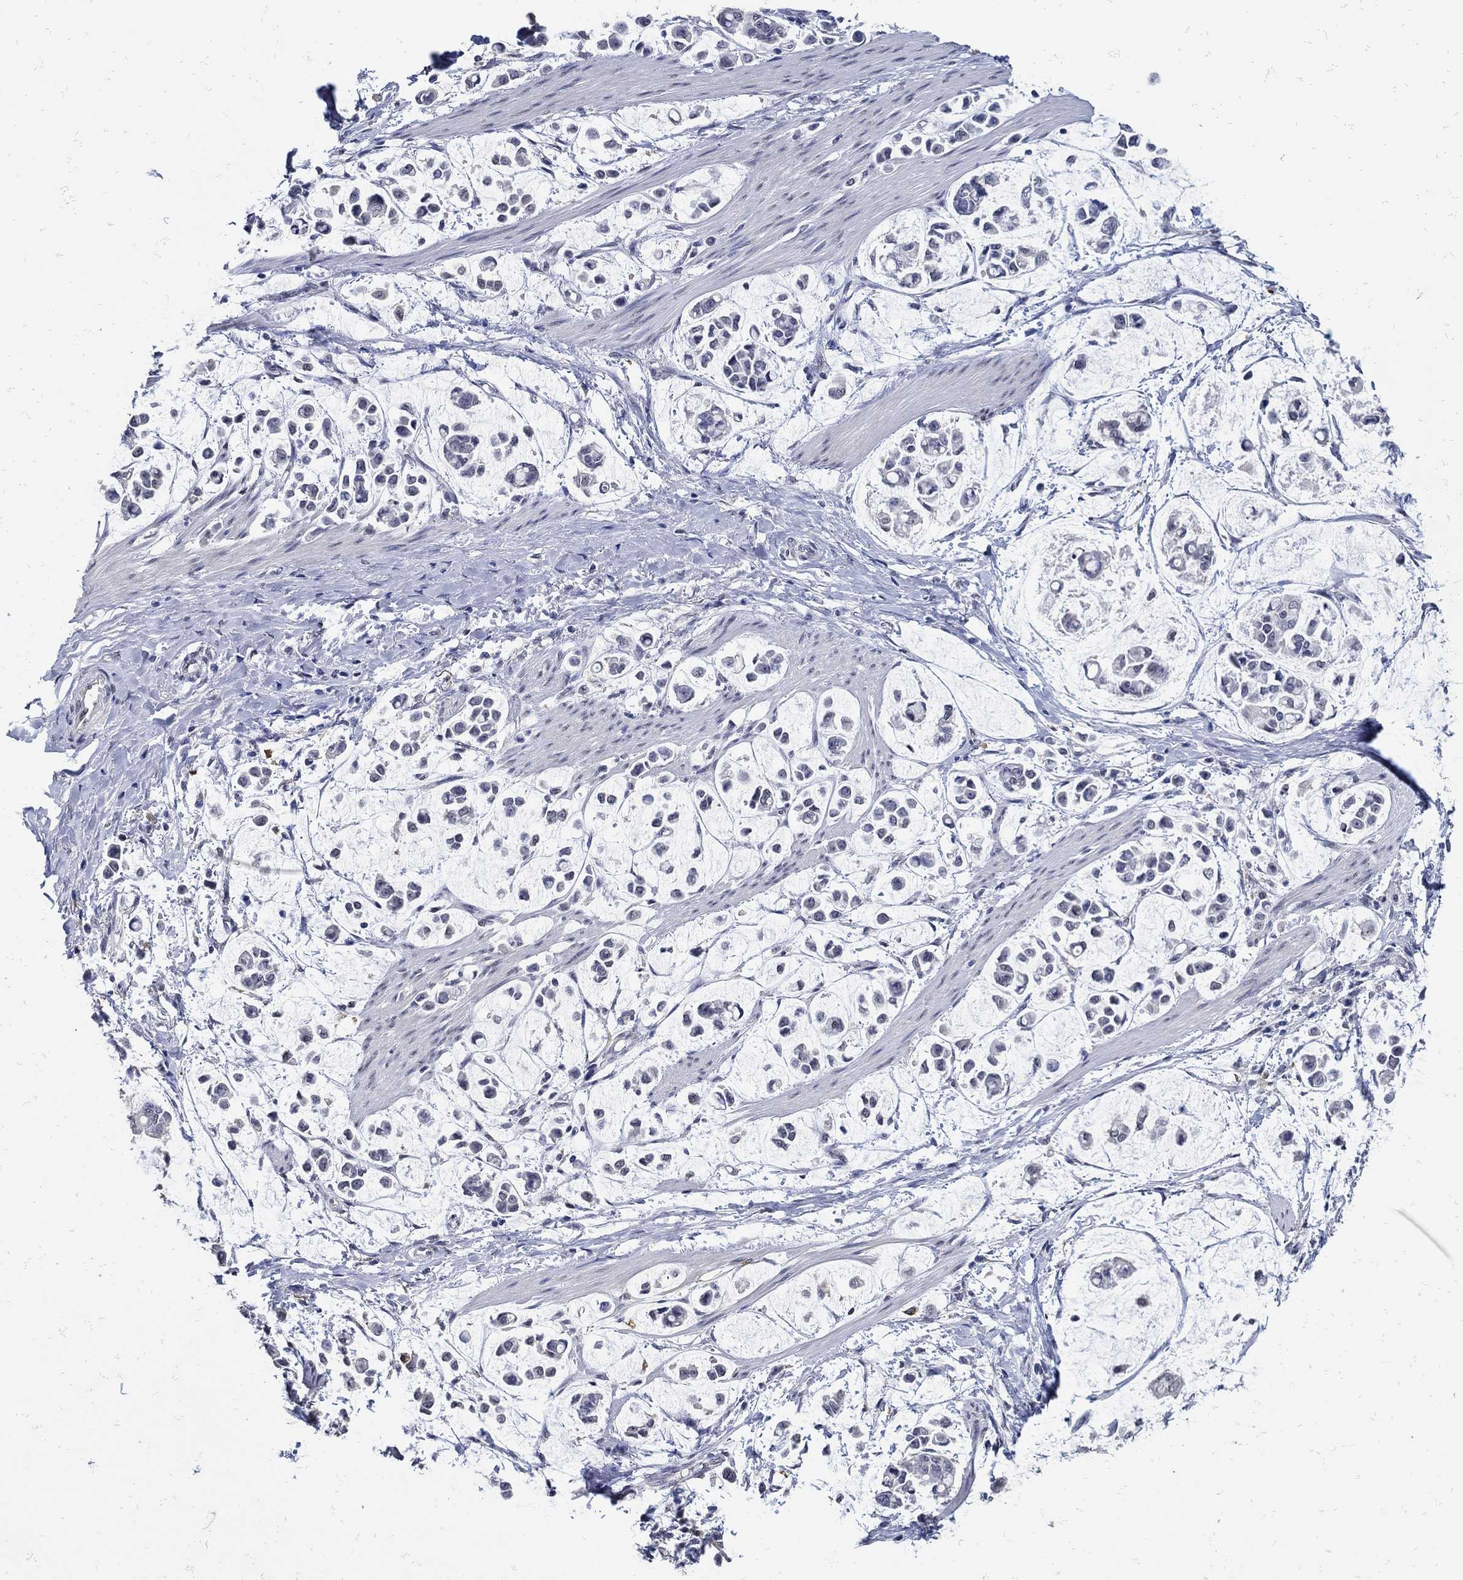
{"staining": {"intensity": "negative", "quantity": "none", "location": "none"}, "tissue": "stomach cancer", "cell_type": "Tumor cells", "image_type": "cancer", "snomed": [{"axis": "morphology", "description": "Adenocarcinoma, NOS"}, {"axis": "topography", "description": "Stomach"}], "caption": "Immunohistochemical staining of stomach cancer (adenocarcinoma) demonstrates no significant expression in tumor cells.", "gene": "KCNN3", "patient": {"sex": "male", "age": 82}}